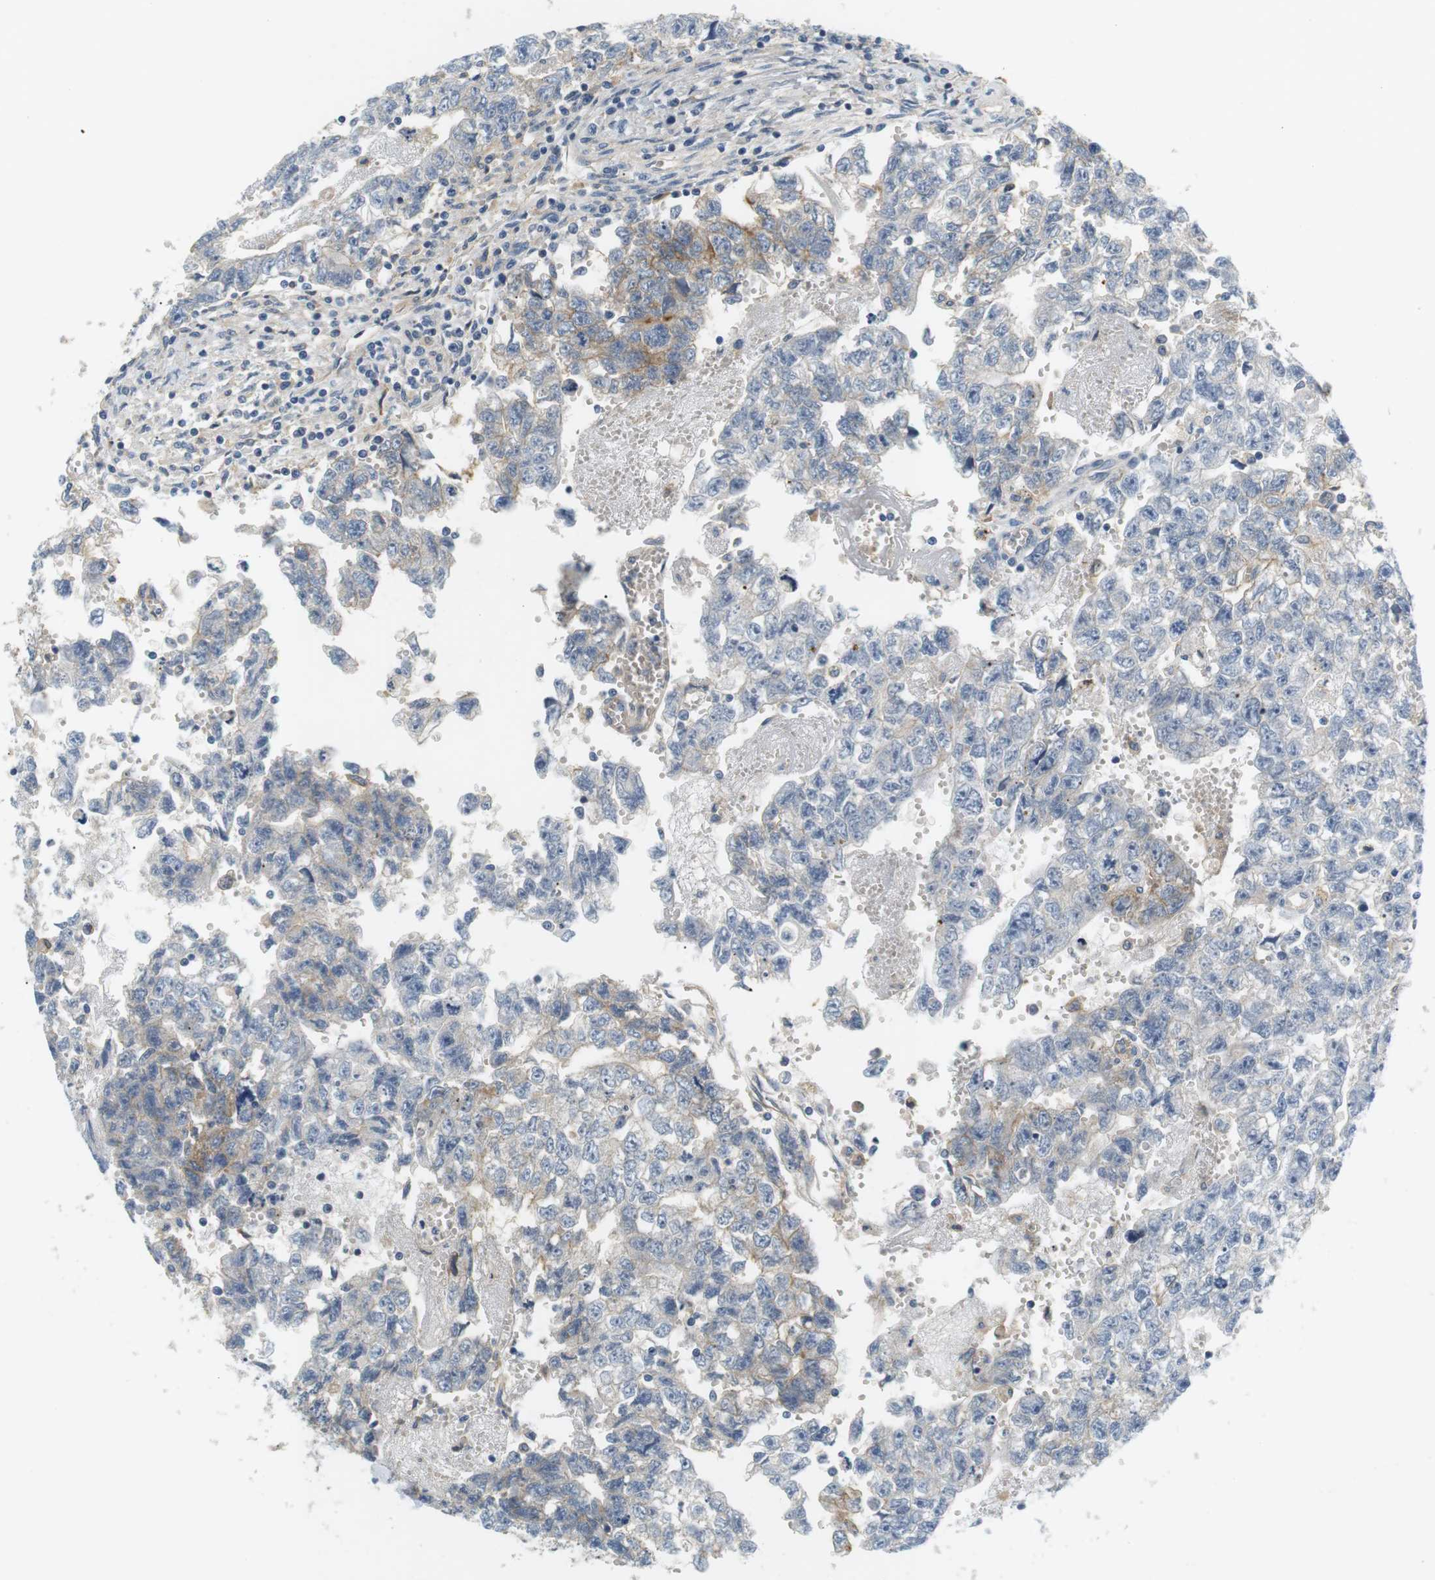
{"staining": {"intensity": "weak", "quantity": "25%-75%", "location": "cytoplasmic/membranous"}, "tissue": "testis cancer", "cell_type": "Tumor cells", "image_type": "cancer", "snomed": [{"axis": "morphology", "description": "Seminoma, NOS"}, {"axis": "morphology", "description": "Carcinoma, Embryonal, NOS"}, {"axis": "topography", "description": "Testis"}], "caption": "Weak cytoplasmic/membranous protein staining is present in approximately 25%-75% of tumor cells in seminoma (testis).", "gene": "SLC30A1", "patient": {"sex": "male", "age": 38}}